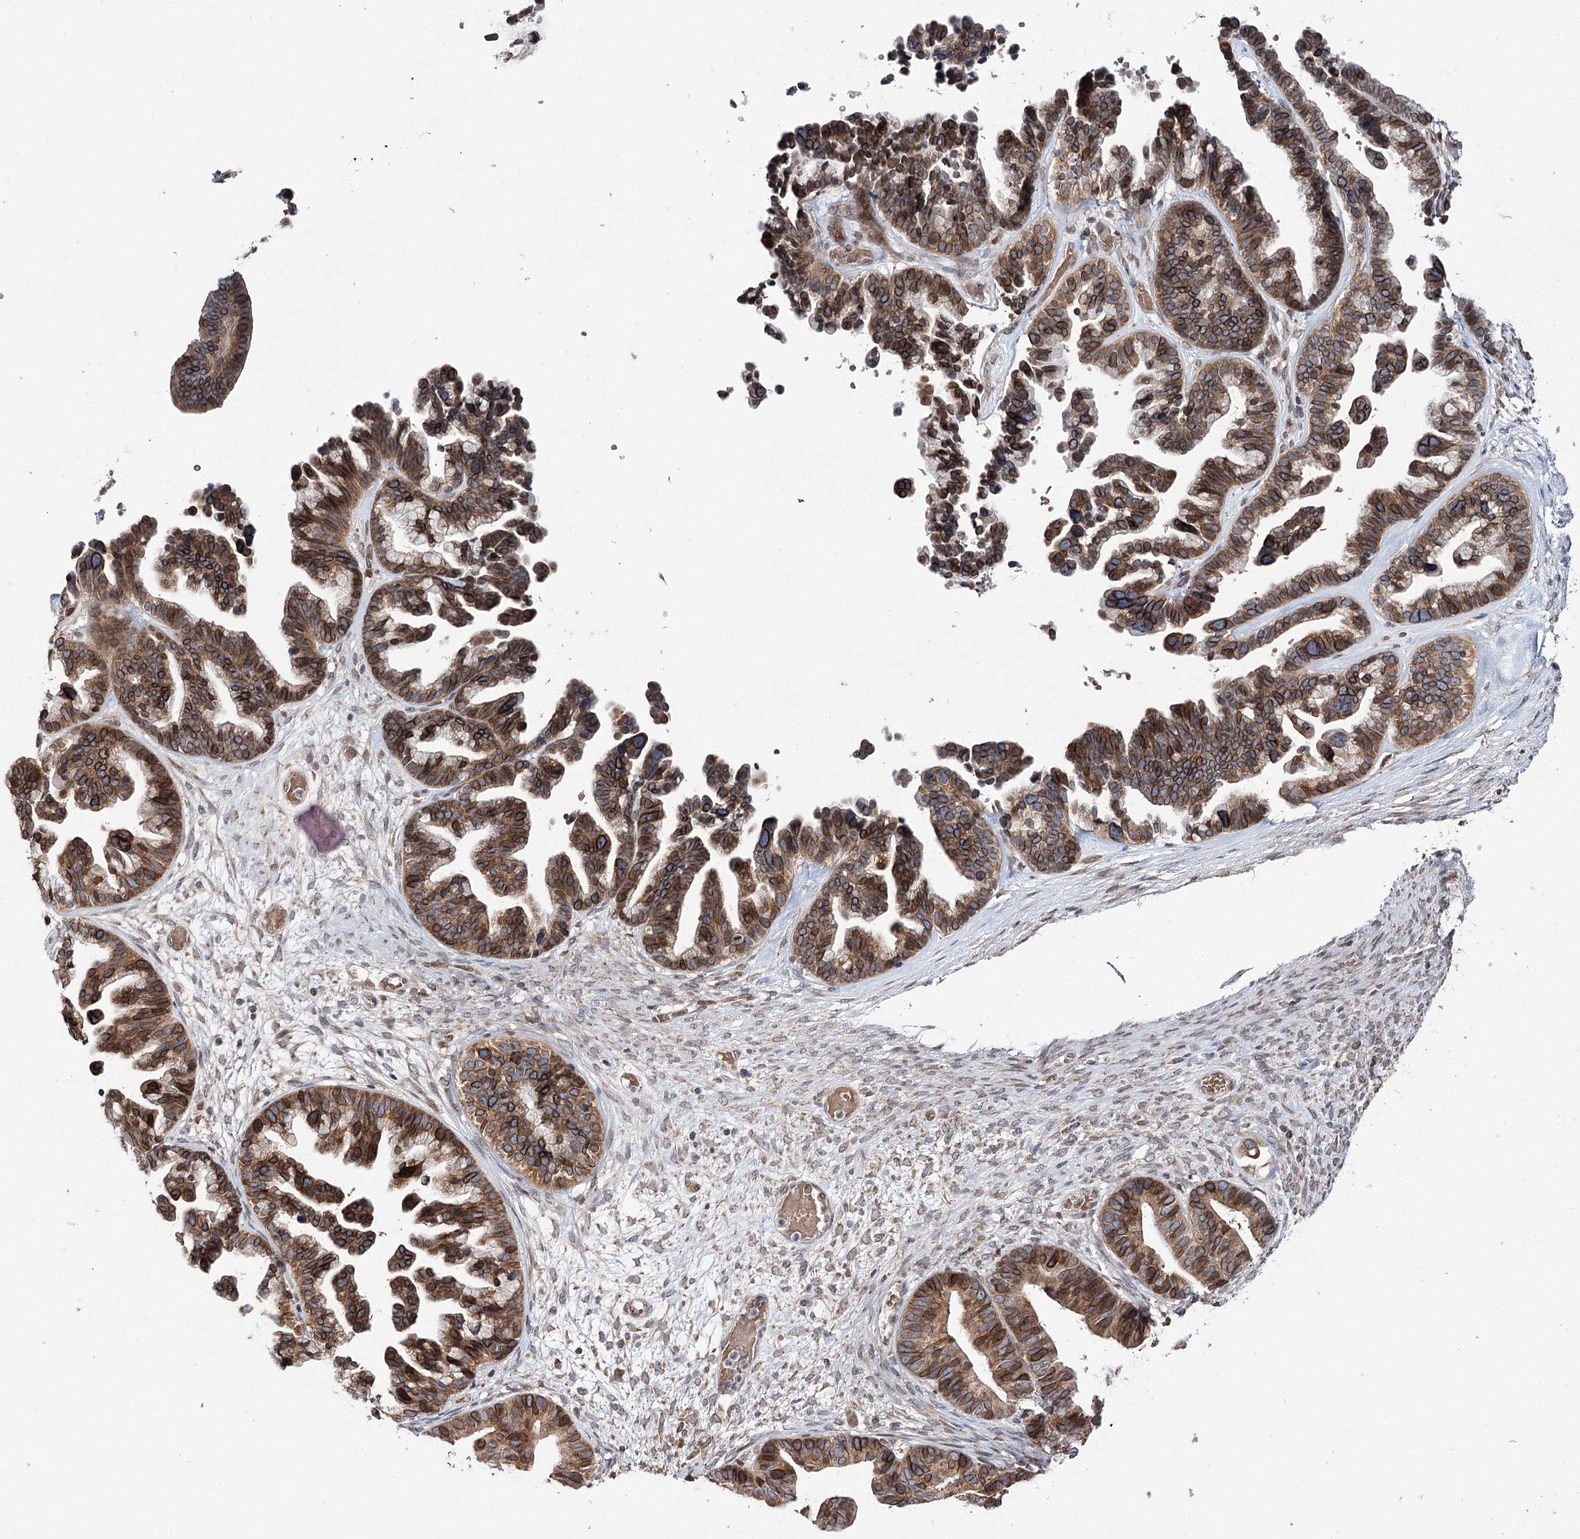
{"staining": {"intensity": "moderate", "quantity": ">75%", "location": "cytoplasmic/membranous,nuclear"}, "tissue": "ovarian cancer", "cell_type": "Tumor cells", "image_type": "cancer", "snomed": [{"axis": "morphology", "description": "Cystadenocarcinoma, serous, NOS"}, {"axis": "topography", "description": "Ovary"}], "caption": "Human ovarian serous cystadenocarcinoma stained with a protein marker displays moderate staining in tumor cells.", "gene": "CFAP46", "patient": {"sex": "female", "age": 56}}